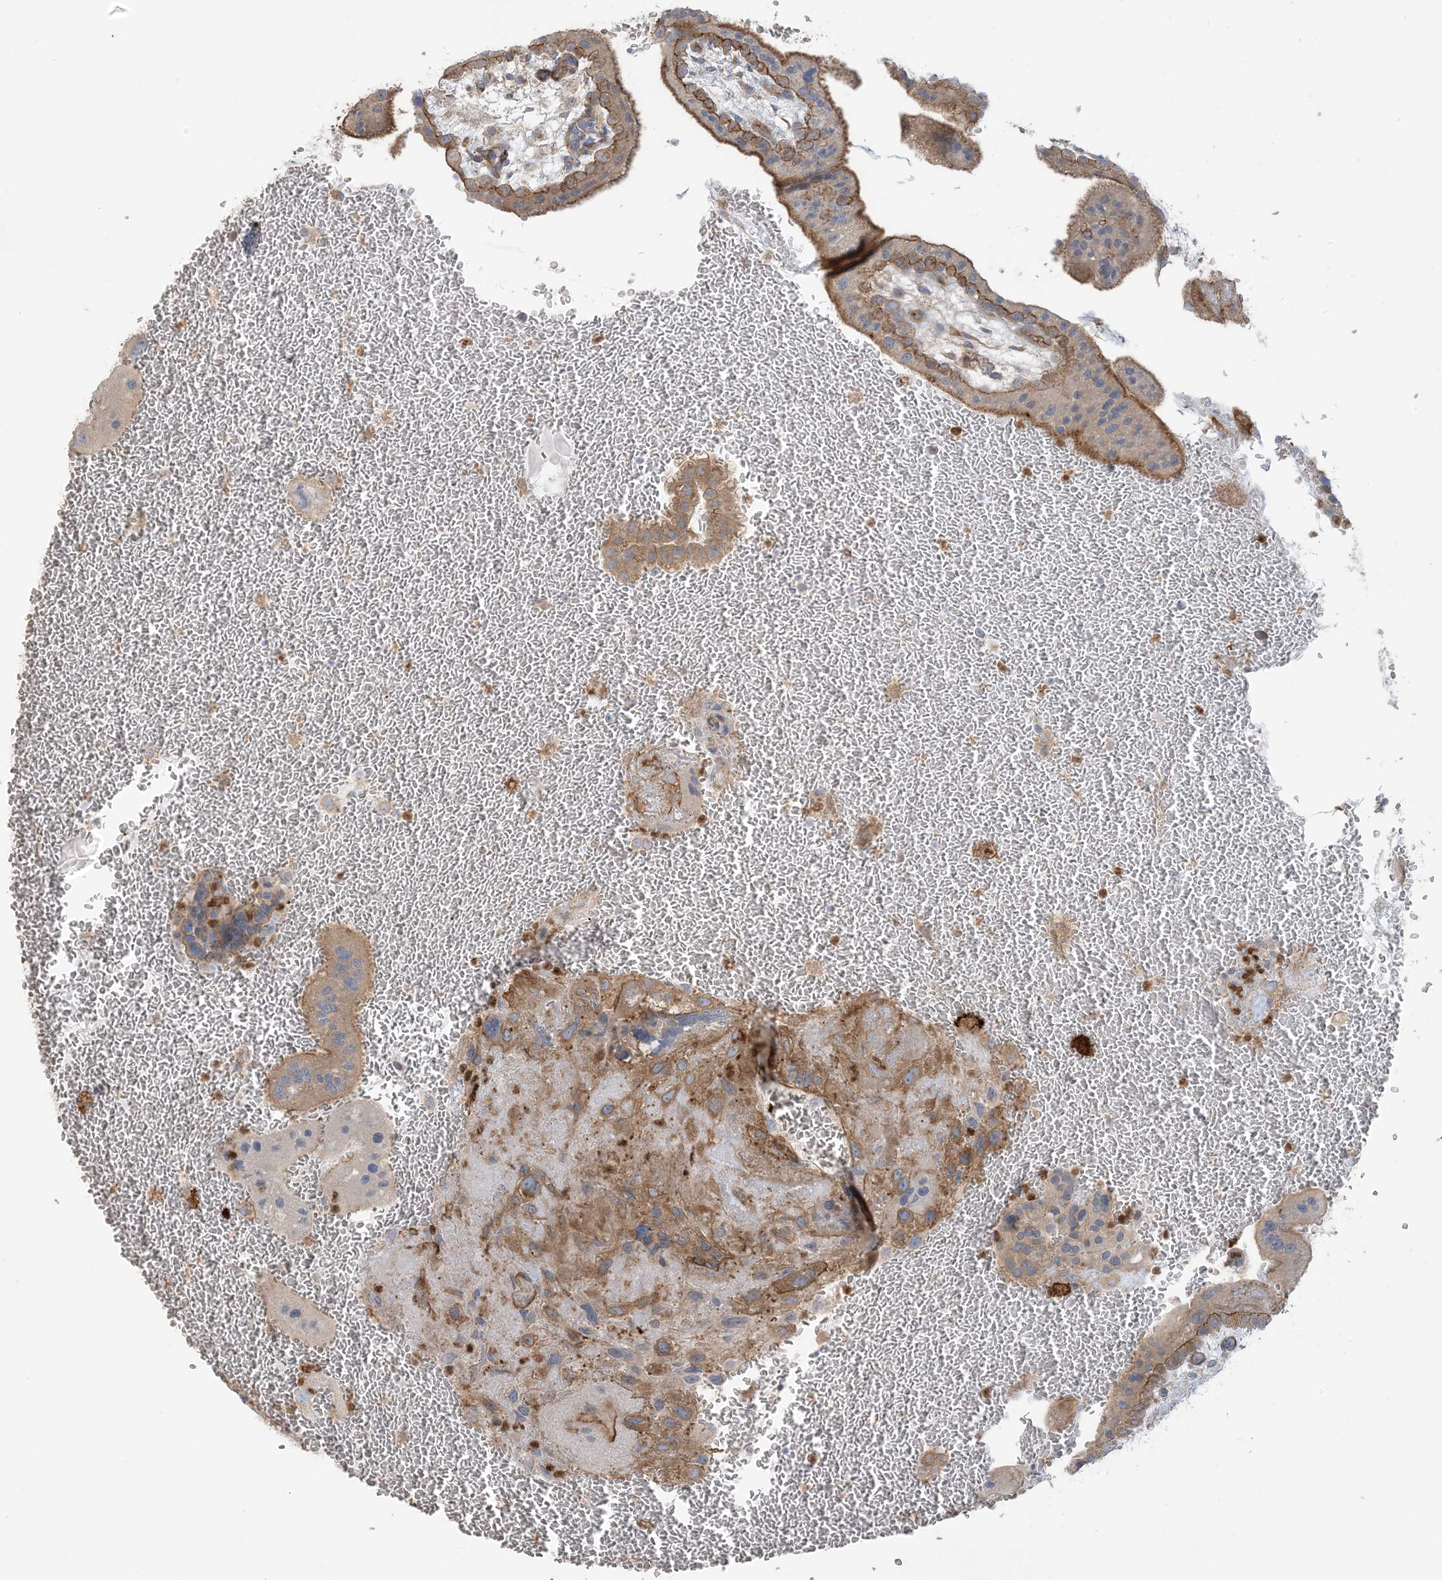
{"staining": {"intensity": "moderate", "quantity": ">75%", "location": "cytoplasmic/membranous"}, "tissue": "placenta", "cell_type": "Trophoblastic cells", "image_type": "normal", "snomed": [{"axis": "morphology", "description": "Normal tissue, NOS"}, {"axis": "topography", "description": "Placenta"}], "caption": "Placenta stained for a protein (brown) shows moderate cytoplasmic/membranous positive staining in about >75% of trophoblastic cells.", "gene": "ICMT", "patient": {"sex": "female", "age": 35}}